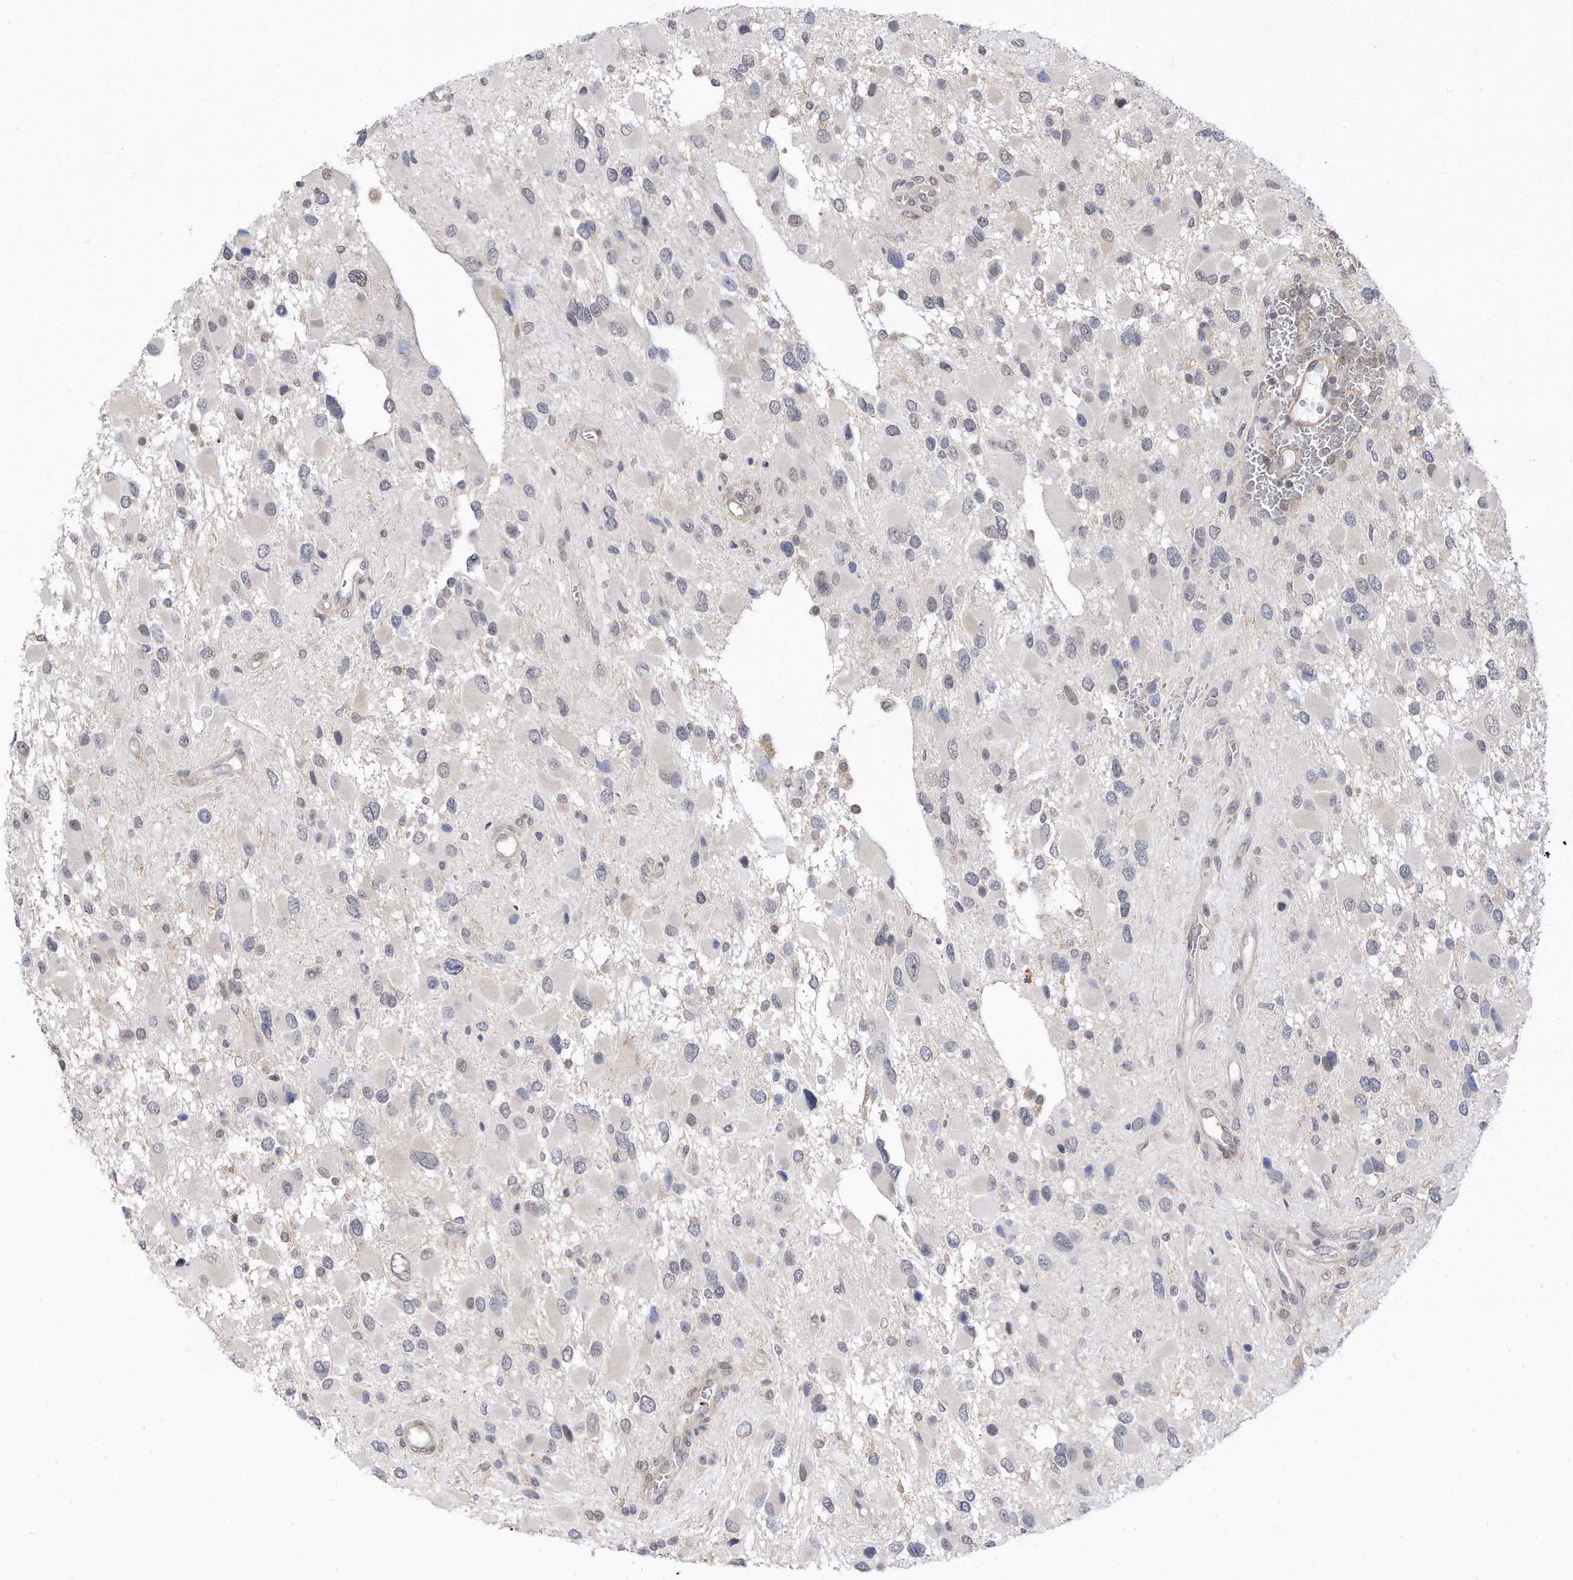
{"staining": {"intensity": "negative", "quantity": "none", "location": "none"}, "tissue": "glioma", "cell_type": "Tumor cells", "image_type": "cancer", "snomed": [{"axis": "morphology", "description": "Glioma, malignant, High grade"}, {"axis": "topography", "description": "Brain"}], "caption": "The histopathology image demonstrates no significant staining in tumor cells of malignant glioma (high-grade).", "gene": "TCP1", "patient": {"sex": "male", "age": 53}}